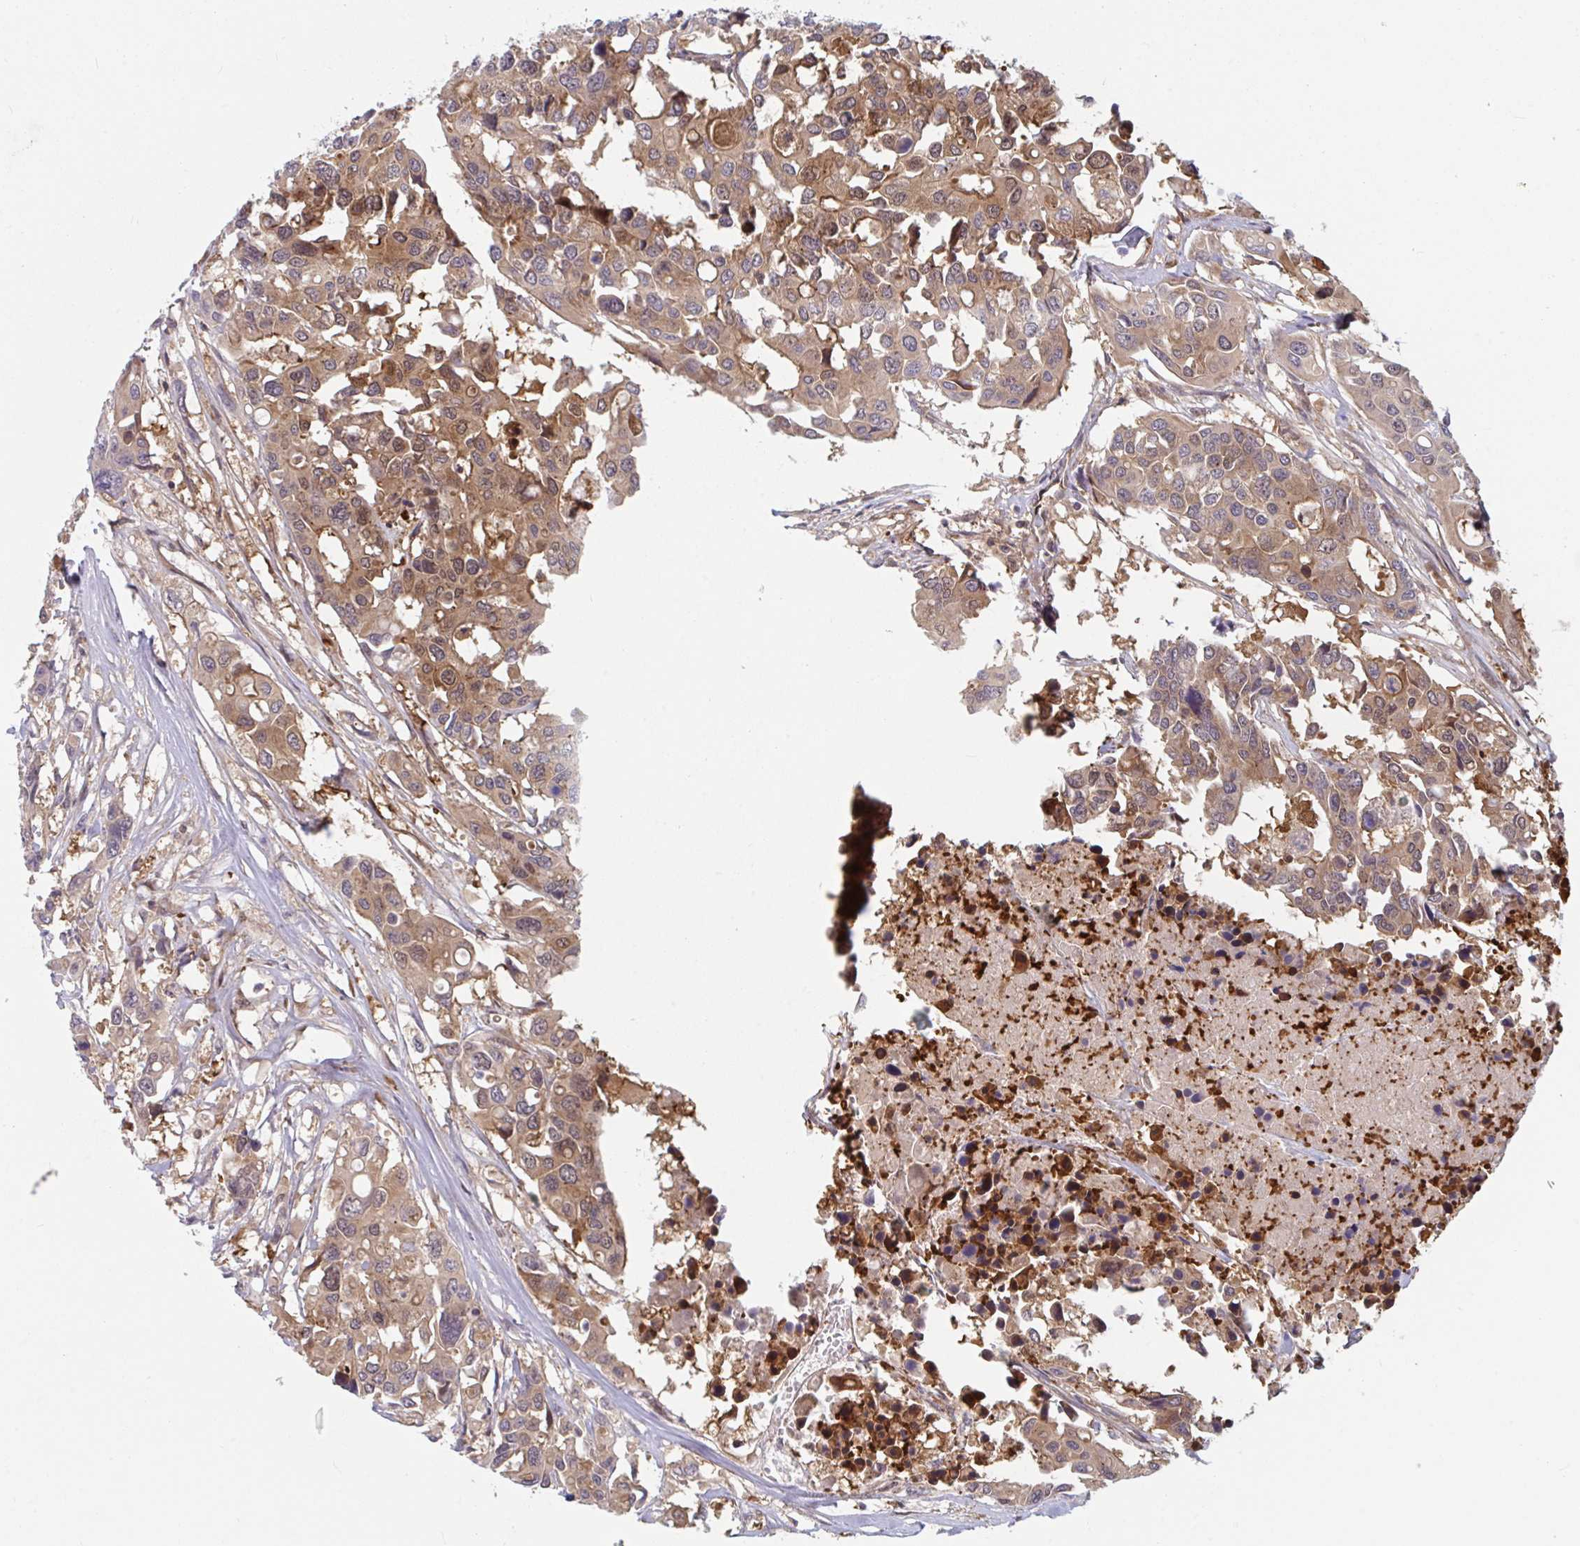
{"staining": {"intensity": "moderate", "quantity": ">75%", "location": "cytoplasmic/membranous,nuclear"}, "tissue": "colorectal cancer", "cell_type": "Tumor cells", "image_type": "cancer", "snomed": [{"axis": "morphology", "description": "Adenocarcinoma, NOS"}, {"axis": "topography", "description": "Colon"}], "caption": "Tumor cells display moderate cytoplasmic/membranous and nuclear positivity in about >75% of cells in colorectal cancer.", "gene": "LMNTD2", "patient": {"sex": "male", "age": 77}}